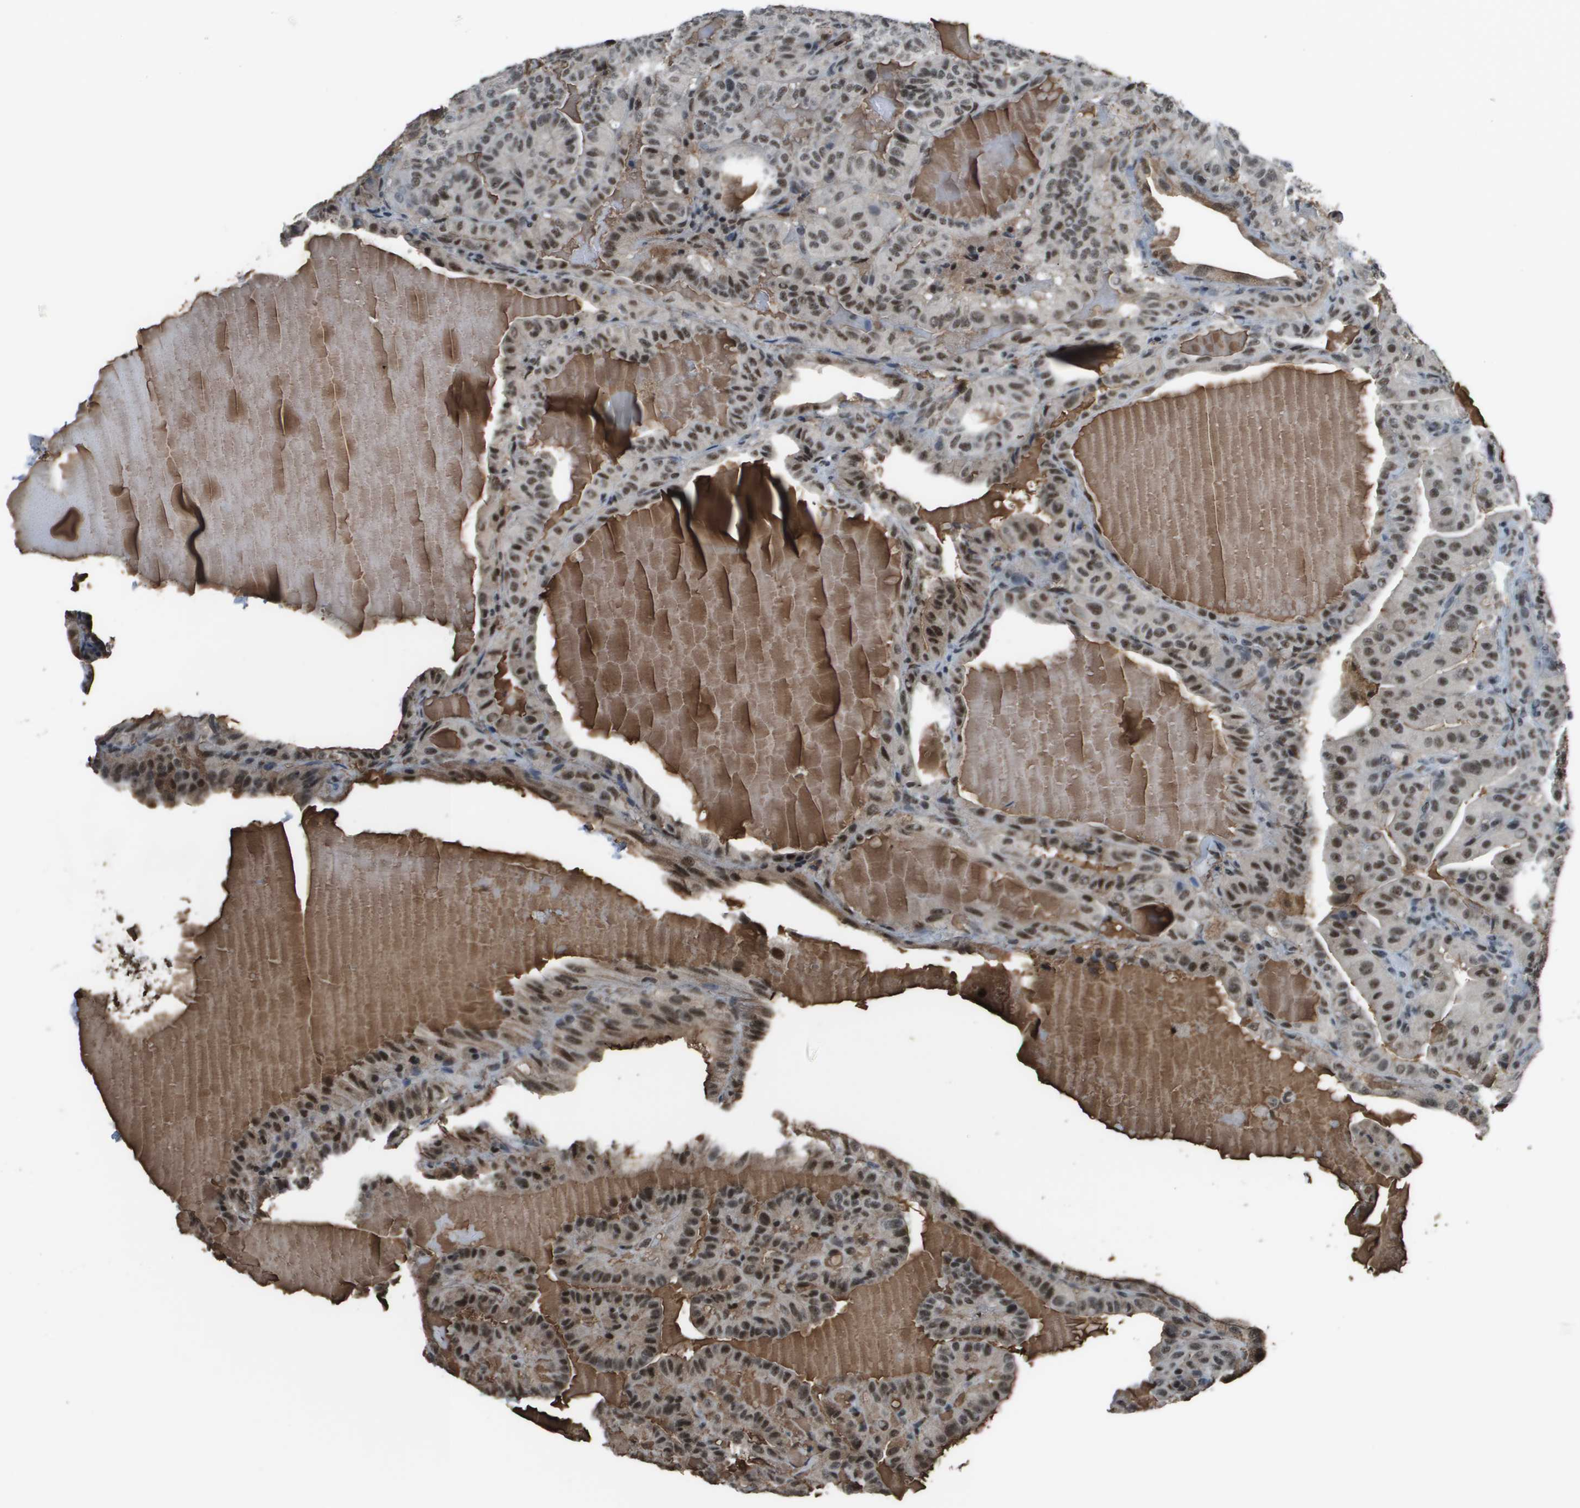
{"staining": {"intensity": "moderate", "quantity": ">75%", "location": "nuclear"}, "tissue": "thyroid cancer", "cell_type": "Tumor cells", "image_type": "cancer", "snomed": [{"axis": "morphology", "description": "Papillary adenocarcinoma, NOS"}, {"axis": "topography", "description": "Thyroid gland"}], "caption": "Human papillary adenocarcinoma (thyroid) stained with a protein marker demonstrates moderate staining in tumor cells.", "gene": "THRAP3", "patient": {"sex": "male", "age": 77}}